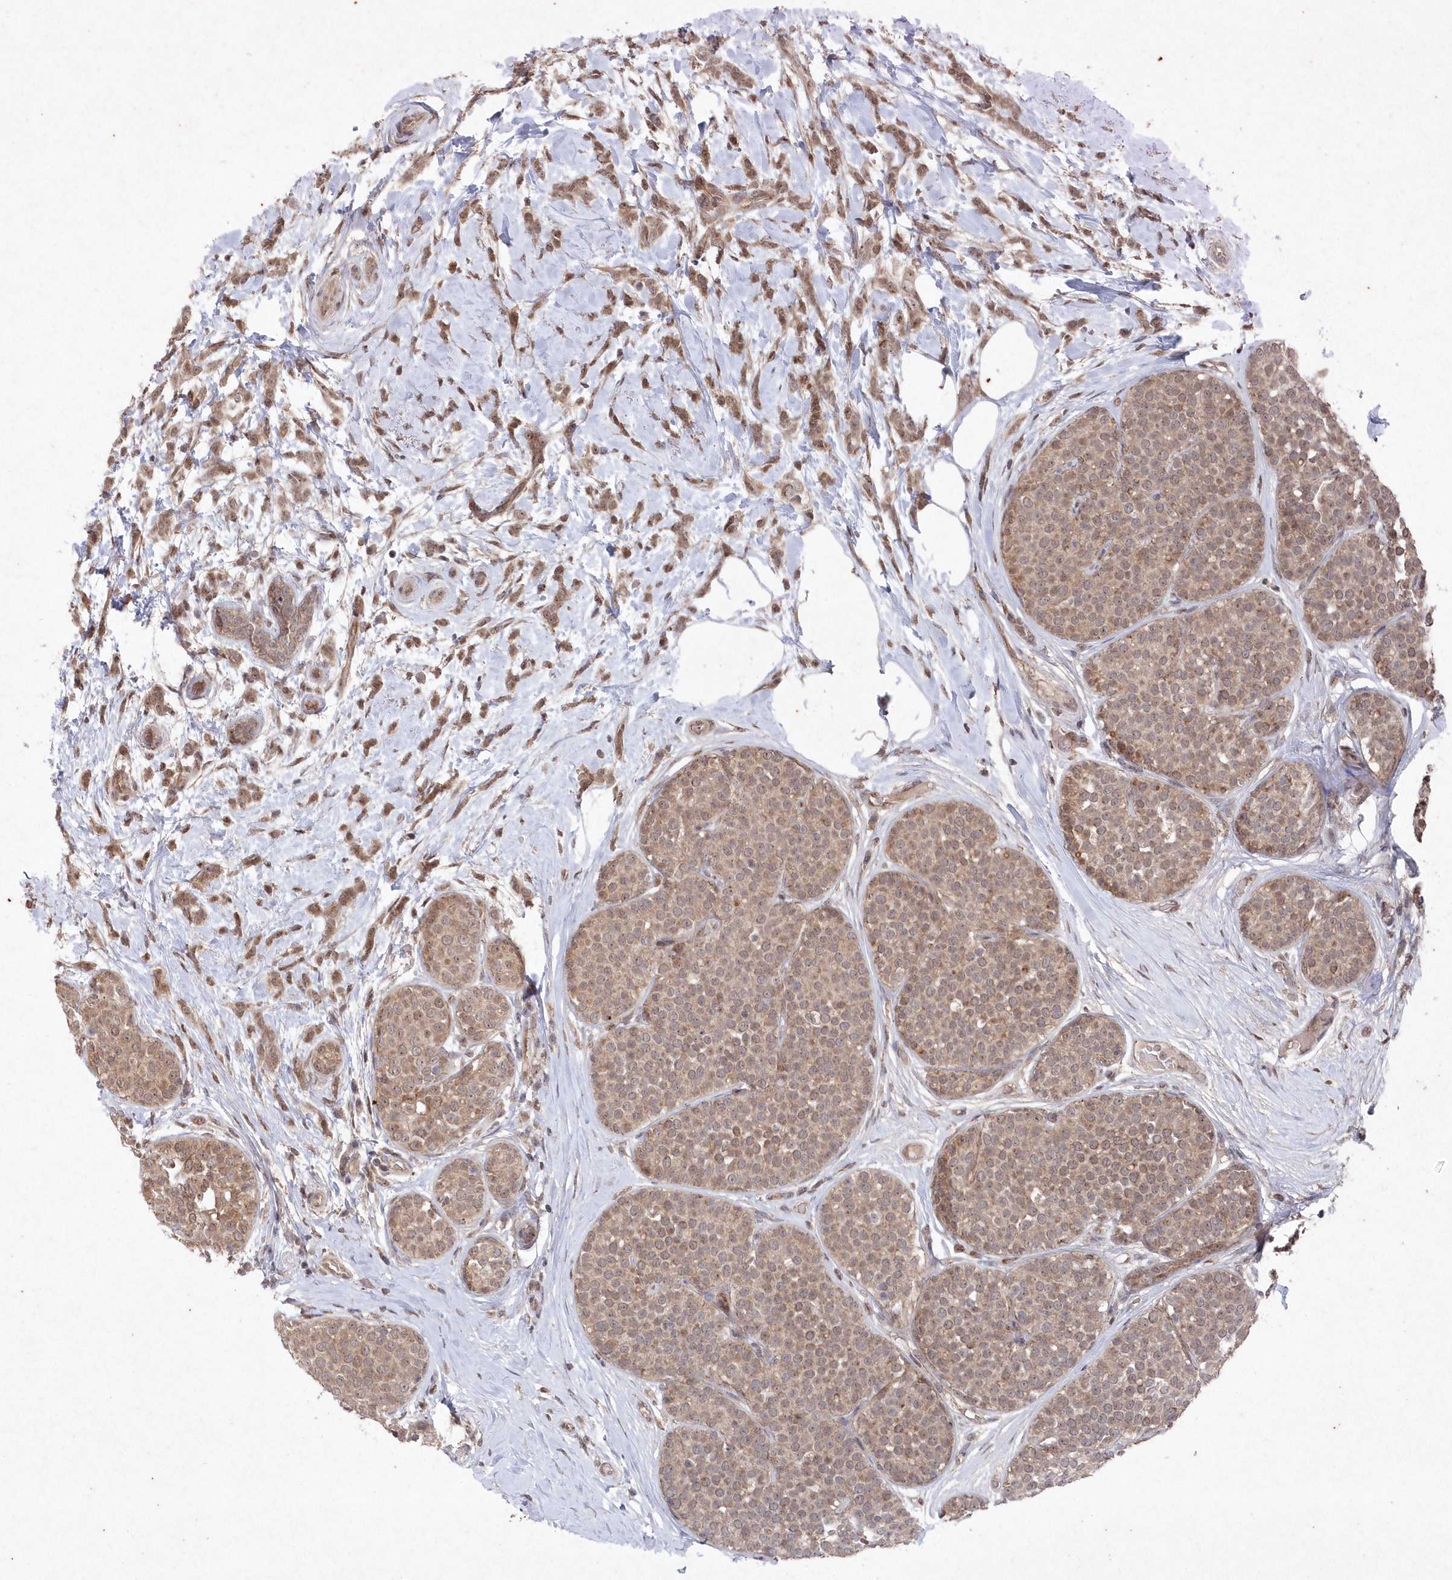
{"staining": {"intensity": "moderate", "quantity": ">75%", "location": "cytoplasmic/membranous,nuclear"}, "tissue": "breast cancer", "cell_type": "Tumor cells", "image_type": "cancer", "snomed": [{"axis": "morphology", "description": "Lobular carcinoma, in situ"}, {"axis": "morphology", "description": "Lobular carcinoma"}, {"axis": "topography", "description": "Breast"}], "caption": "Lobular carcinoma in situ (breast) stained with DAB immunohistochemistry reveals medium levels of moderate cytoplasmic/membranous and nuclear positivity in approximately >75% of tumor cells. Immunohistochemistry (ihc) stains the protein of interest in brown and the nuclei are stained blue.", "gene": "VSIG2", "patient": {"sex": "female", "age": 41}}